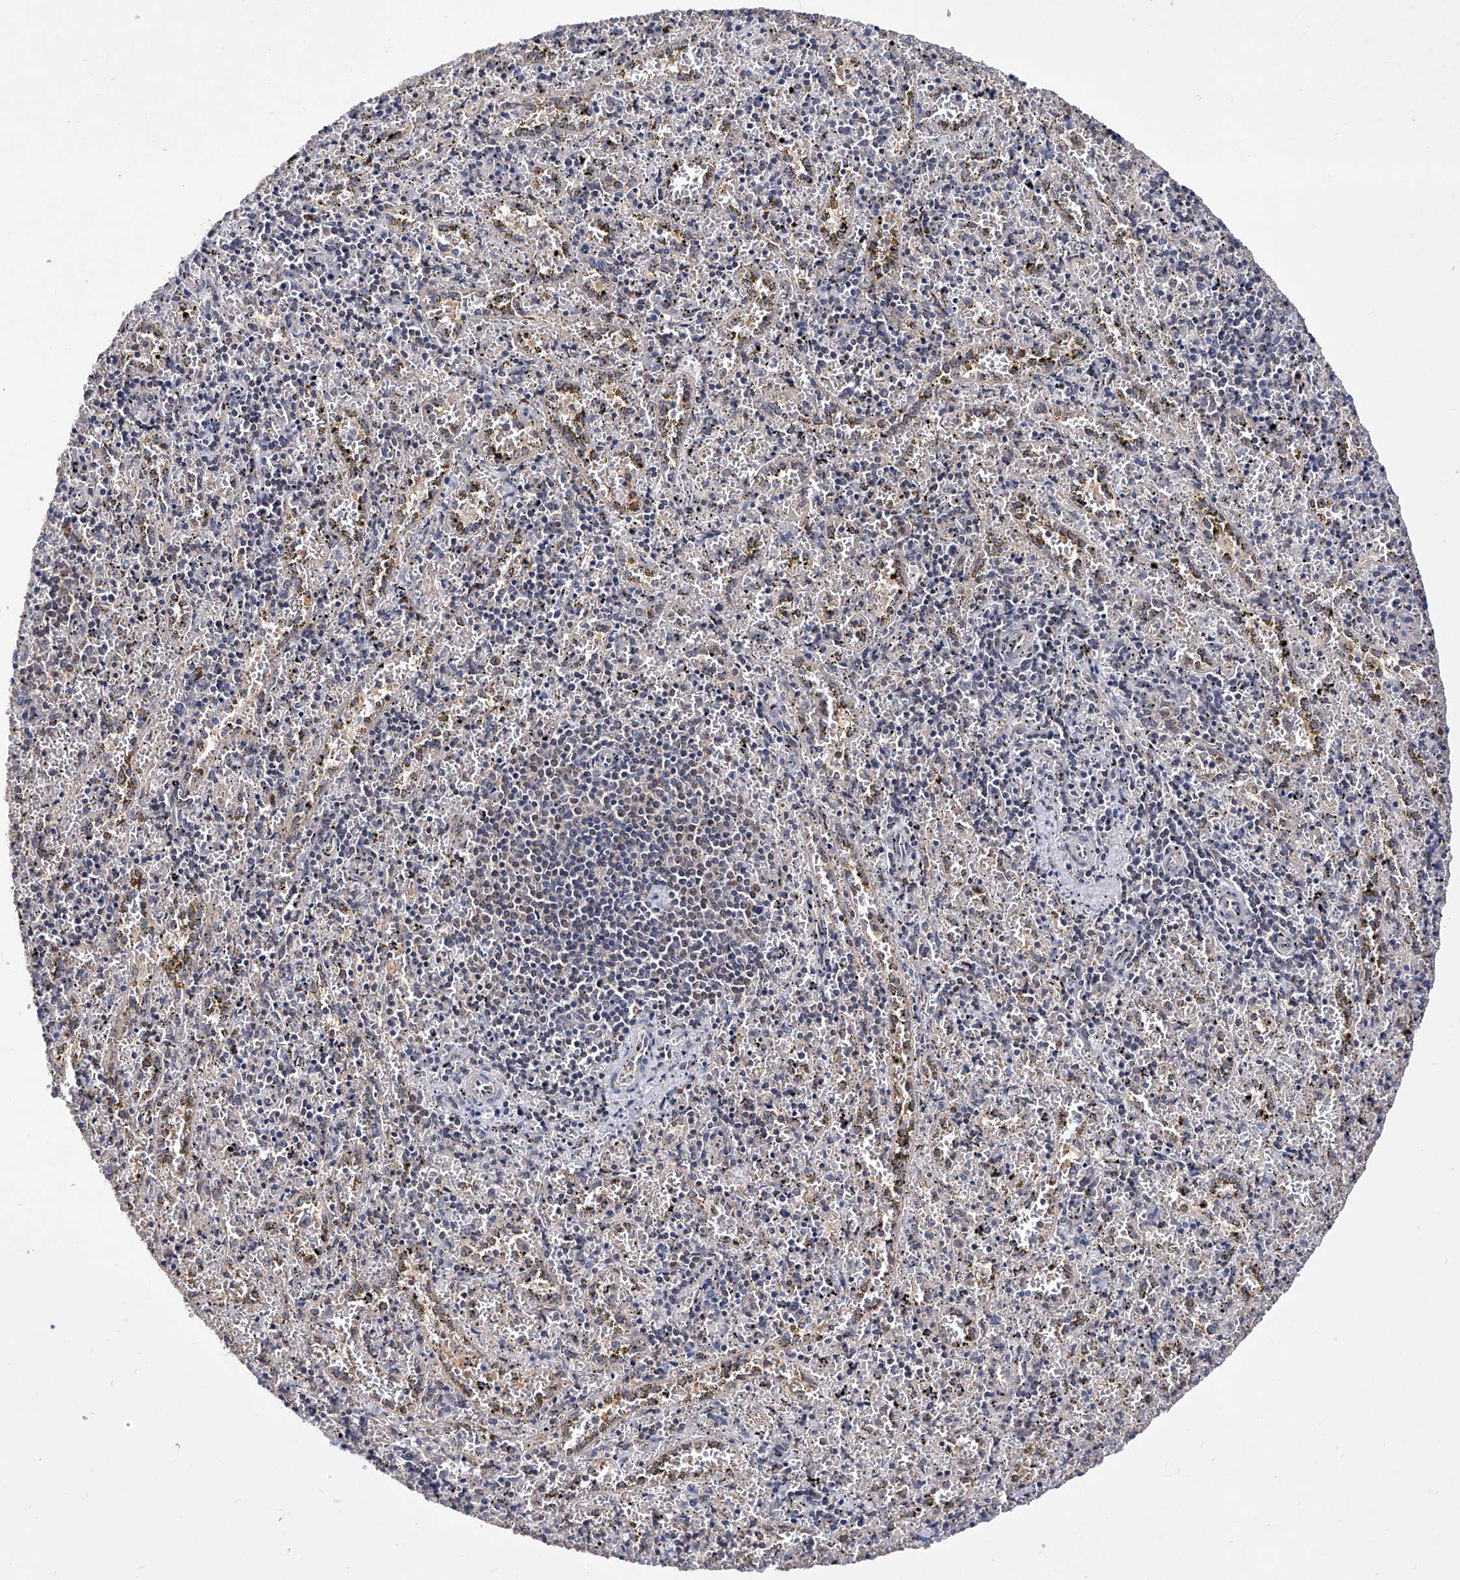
{"staining": {"intensity": "negative", "quantity": "none", "location": "none"}, "tissue": "spleen", "cell_type": "Cells in red pulp", "image_type": "normal", "snomed": [{"axis": "morphology", "description": "Normal tissue, NOS"}, {"axis": "topography", "description": "Spleen"}], "caption": "Cells in red pulp are negative for protein expression in benign human spleen. The staining was performed using DAB to visualize the protein expression in brown, while the nuclei were stained in blue with hematoxylin (Magnification: 20x).", "gene": "USP45", "patient": {"sex": "male", "age": 11}}